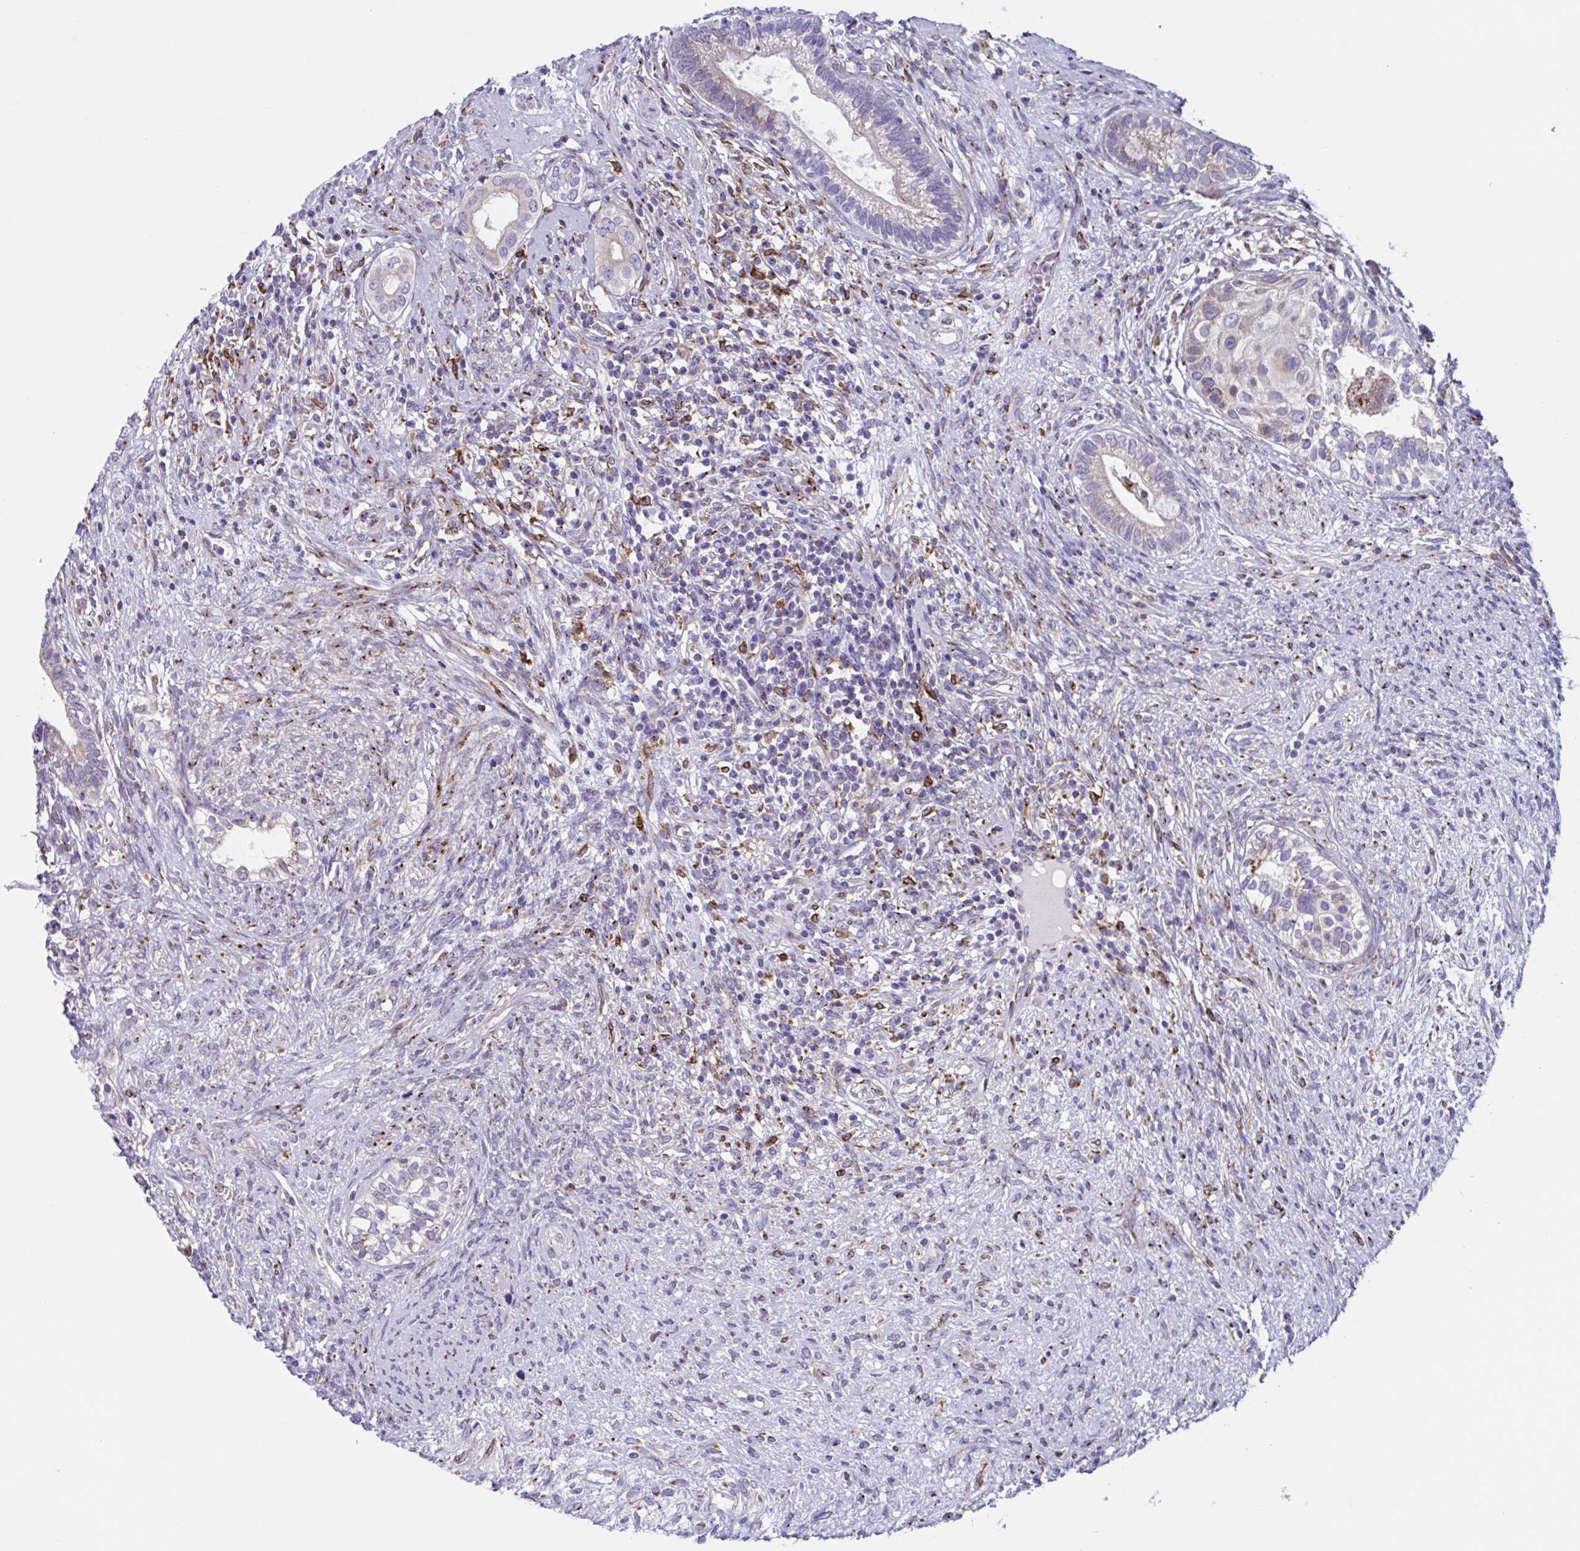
{"staining": {"intensity": "negative", "quantity": "none", "location": "none"}, "tissue": "testis cancer", "cell_type": "Tumor cells", "image_type": "cancer", "snomed": [{"axis": "morphology", "description": "Seminoma, NOS"}, {"axis": "morphology", "description": "Carcinoma, Embryonal, NOS"}, {"axis": "topography", "description": "Testis"}], "caption": "Tumor cells show no significant protein staining in testis embryonal carcinoma.", "gene": "RFK", "patient": {"sex": "male", "age": 41}}